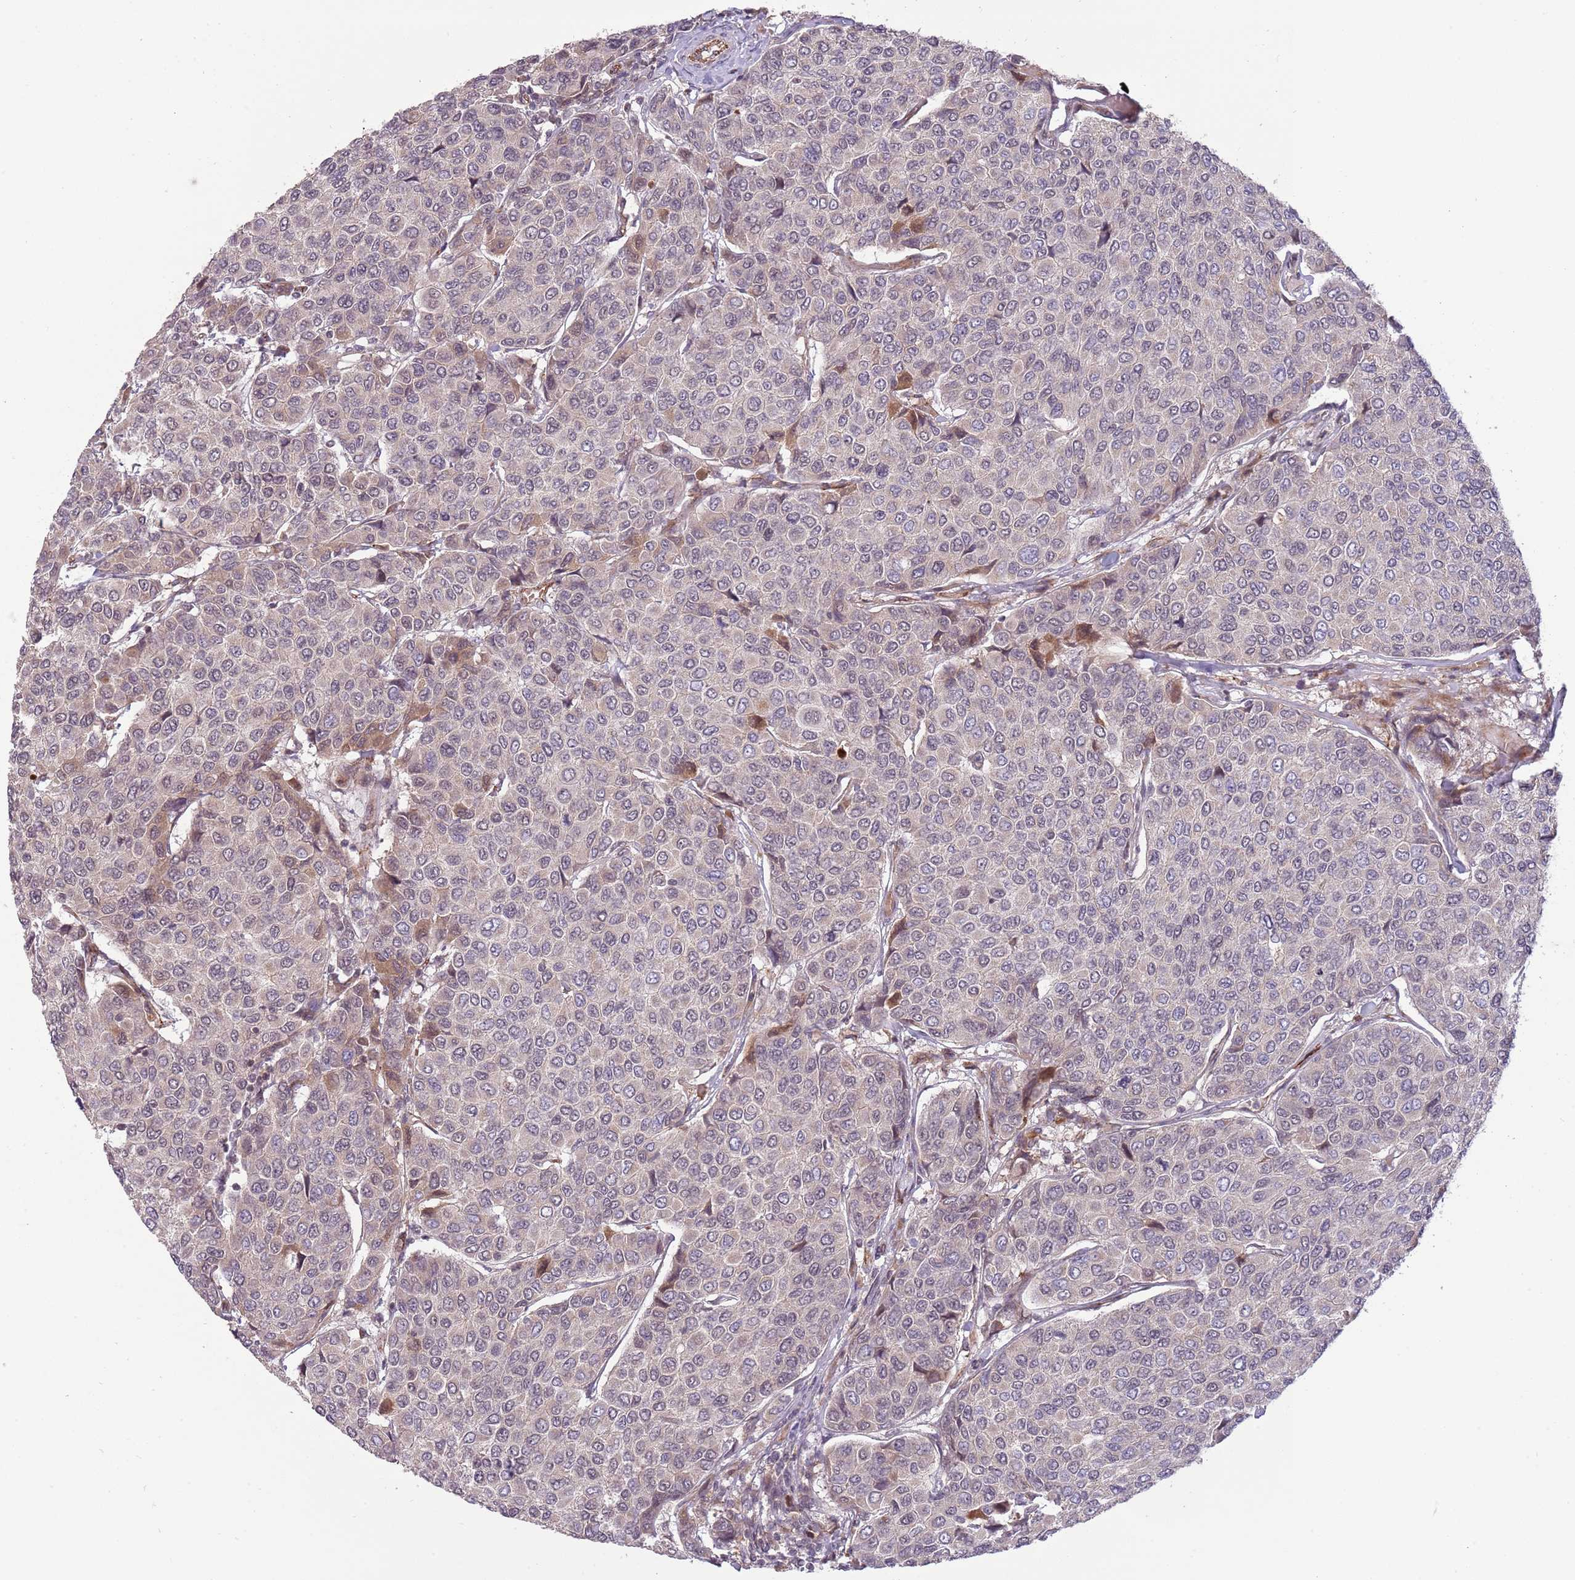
{"staining": {"intensity": "weak", "quantity": "<25%", "location": "cytoplasmic/membranous,nuclear"}, "tissue": "breast cancer", "cell_type": "Tumor cells", "image_type": "cancer", "snomed": [{"axis": "morphology", "description": "Duct carcinoma"}, {"axis": "topography", "description": "Breast"}], "caption": "Tumor cells are negative for protein expression in human breast cancer.", "gene": "DPP10", "patient": {"sex": "female", "age": 55}}